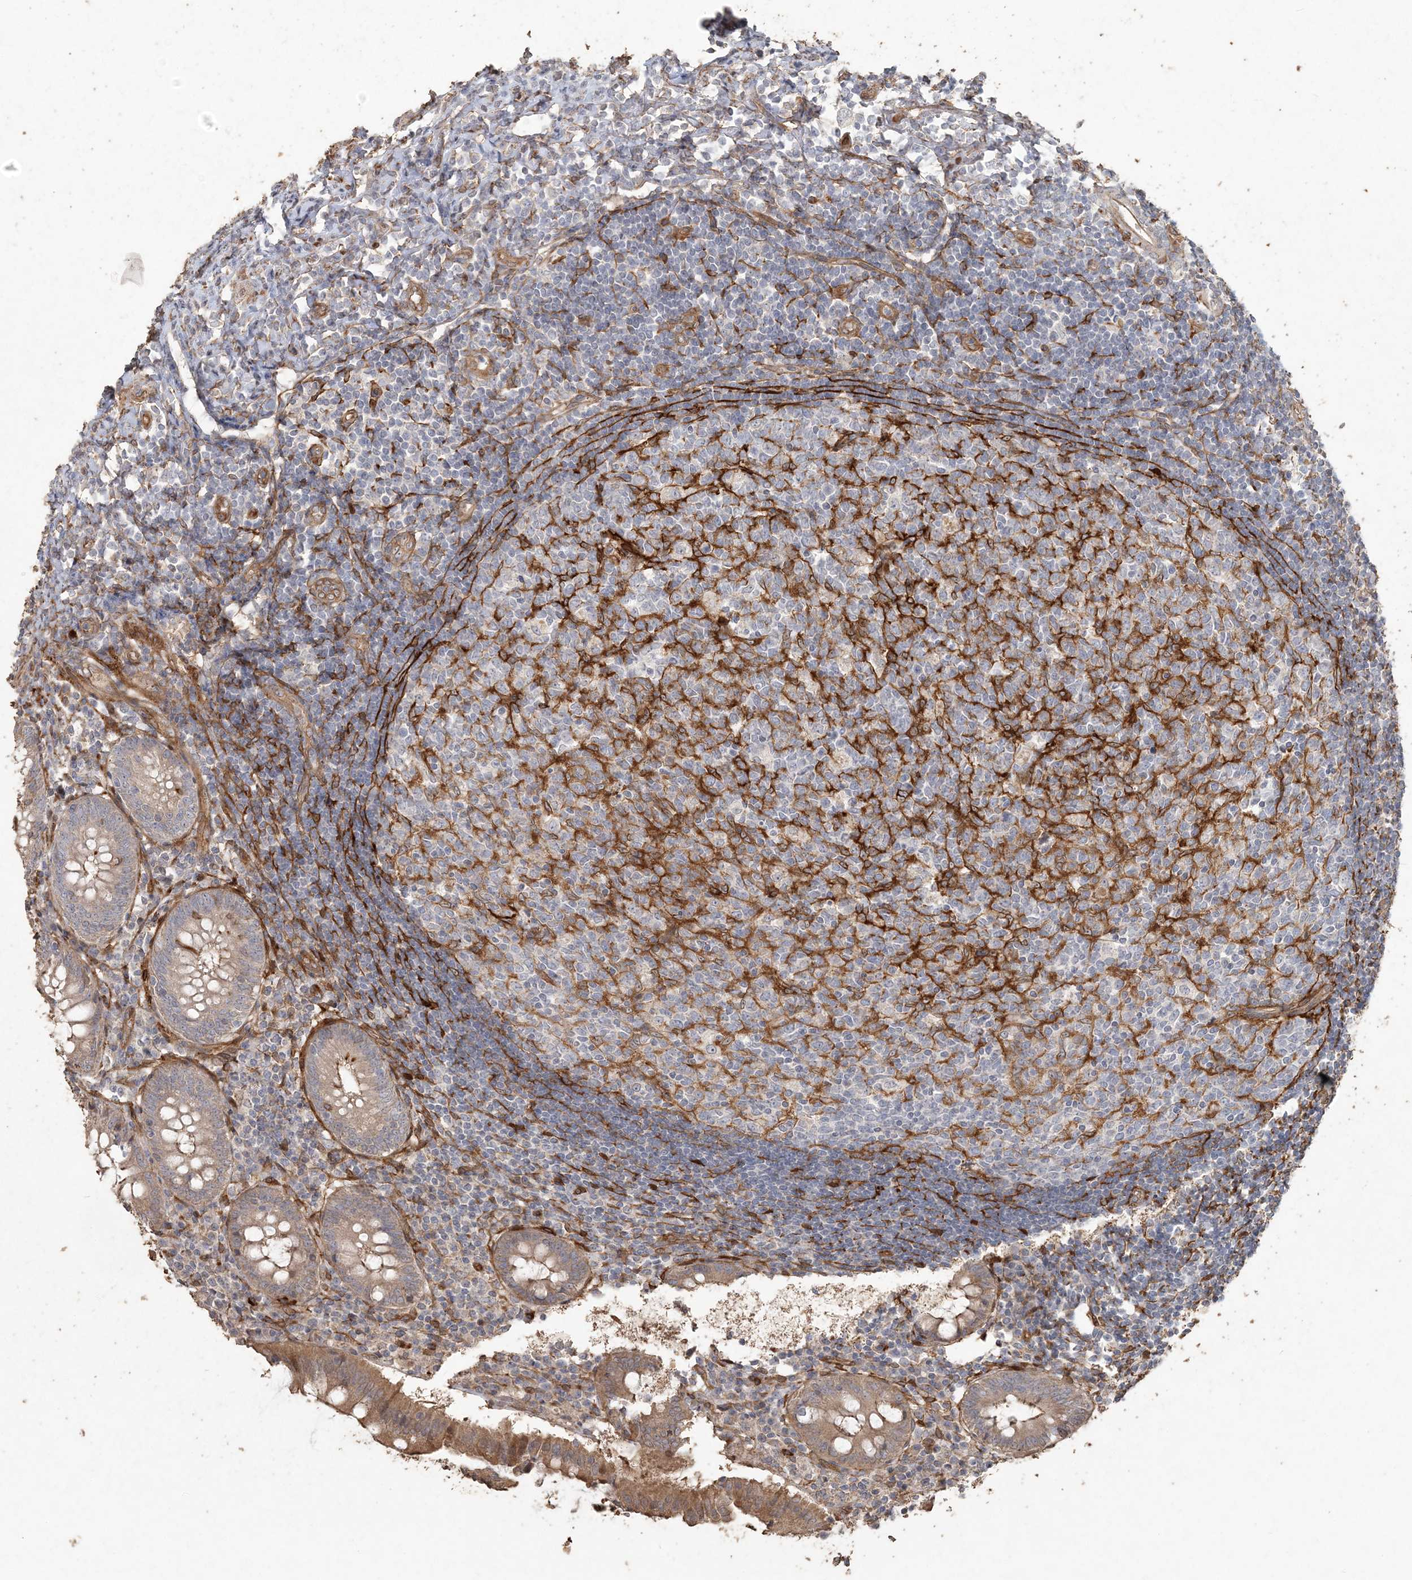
{"staining": {"intensity": "moderate", "quantity": "25%-75%", "location": "cytoplasmic/membranous"}, "tissue": "appendix", "cell_type": "Glandular cells", "image_type": "normal", "snomed": [{"axis": "morphology", "description": "Normal tissue, NOS"}, {"axis": "topography", "description": "Appendix"}], "caption": "DAB immunohistochemical staining of benign human appendix exhibits moderate cytoplasmic/membranous protein expression in approximately 25%-75% of glandular cells. The staining was performed using DAB to visualize the protein expression in brown, while the nuclei were stained in blue with hematoxylin (Magnification: 20x).", "gene": "RNF145", "patient": {"sex": "female", "age": 54}}